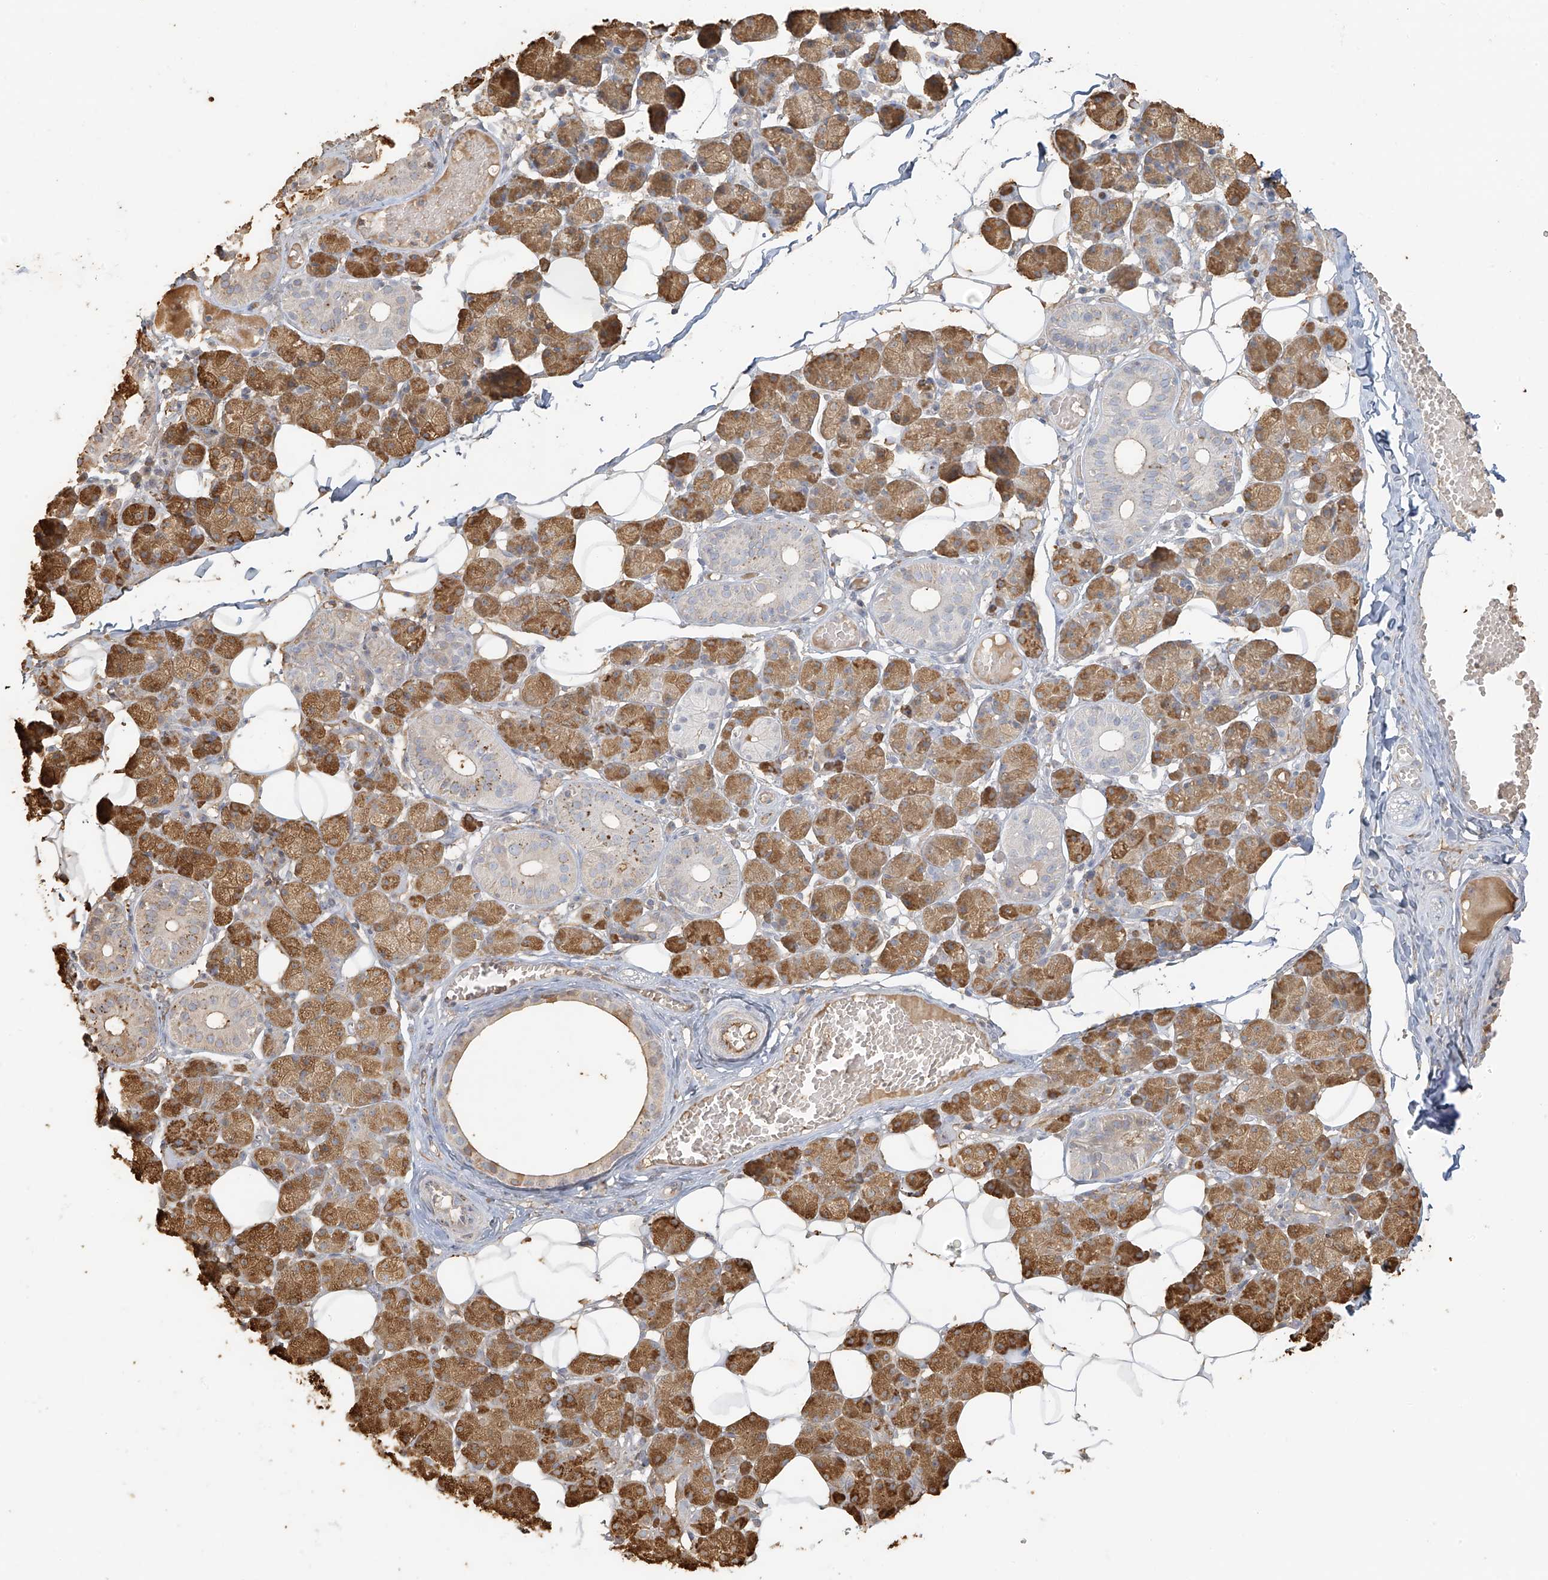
{"staining": {"intensity": "moderate", "quantity": "25%-75%", "location": "cytoplasmic/membranous"}, "tissue": "salivary gland", "cell_type": "Glandular cells", "image_type": "normal", "snomed": [{"axis": "morphology", "description": "Normal tissue, NOS"}, {"axis": "topography", "description": "Salivary gland"}], "caption": "Immunohistochemical staining of benign salivary gland exhibits 25%-75% levels of moderate cytoplasmic/membranous protein staining in approximately 25%-75% of glandular cells.", "gene": "UPK1B", "patient": {"sex": "female", "age": 33}}